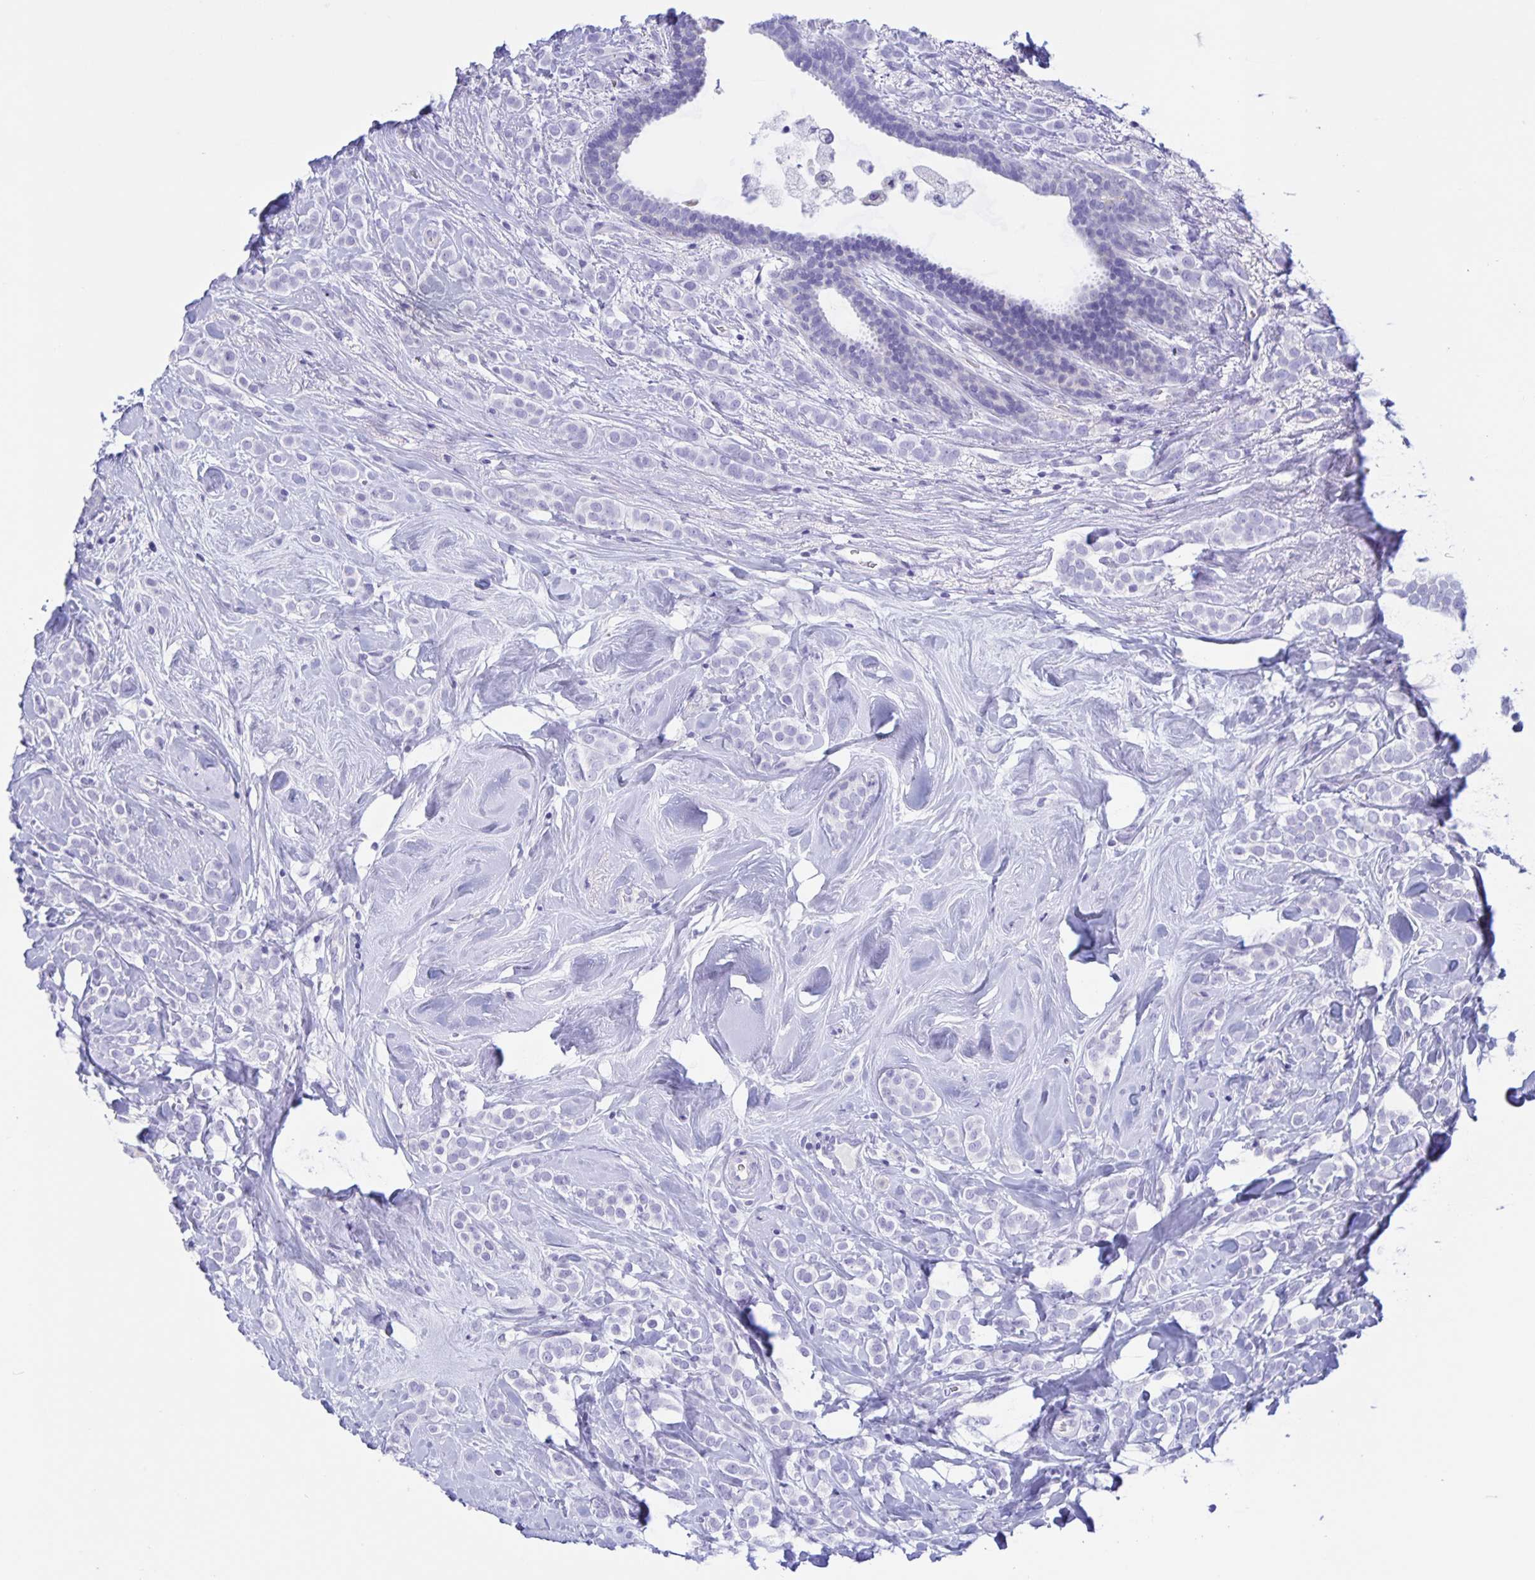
{"staining": {"intensity": "negative", "quantity": "none", "location": "none"}, "tissue": "breast cancer", "cell_type": "Tumor cells", "image_type": "cancer", "snomed": [{"axis": "morphology", "description": "Lobular carcinoma"}, {"axis": "topography", "description": "Breast"}], "caption": "Image shows no significant protein expression in tumor cells of lobular carcinoma (breast). Nuclei are stained in blue.", "gene": "DMBT1", "patient": {"sex": "female", "age": 49}}